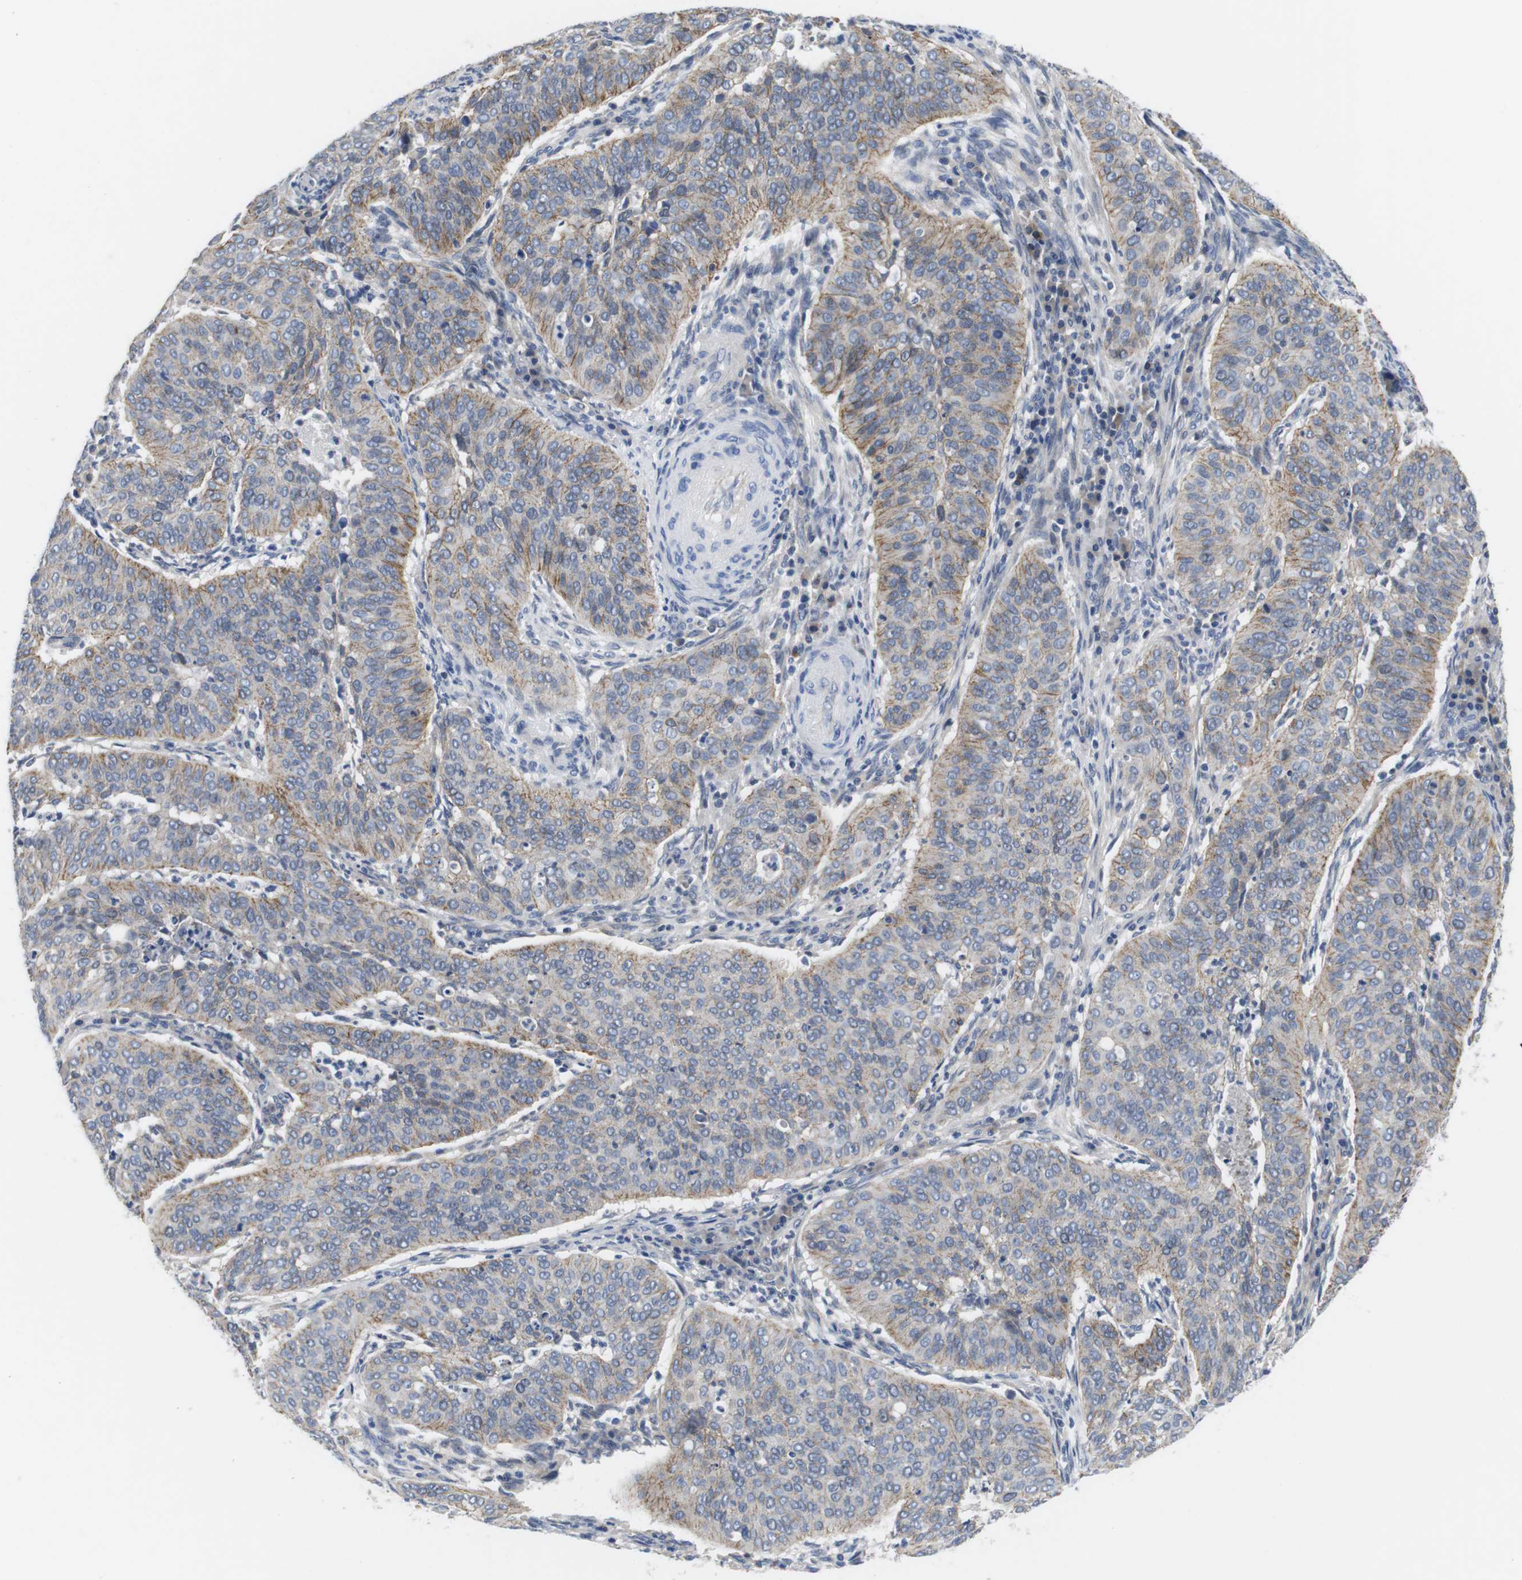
{"staining": {"intensity": "moderate", "quantity": "25%-75%", "location": "cytoplasmic/membranous"}, "tissue": "cervical cancer", "cell_type": "Tumor cells", "image_type": "cancer", "snomed": [{"axis": "morphology", "description": "Normal tissue, NOS"}, {"axis": "morphology", "description": "Squamous cell carcinoma, NOS"}, {"axis": "topography", "description": "Cervix"}], "caption": "A histopathology image of human cervical cancer stained for a protein shows moderate cytoplasmic/membranous brown staining in tumor cells.", "gene": "SCRIB", "patient": {"sex": "female", "age": 39}}